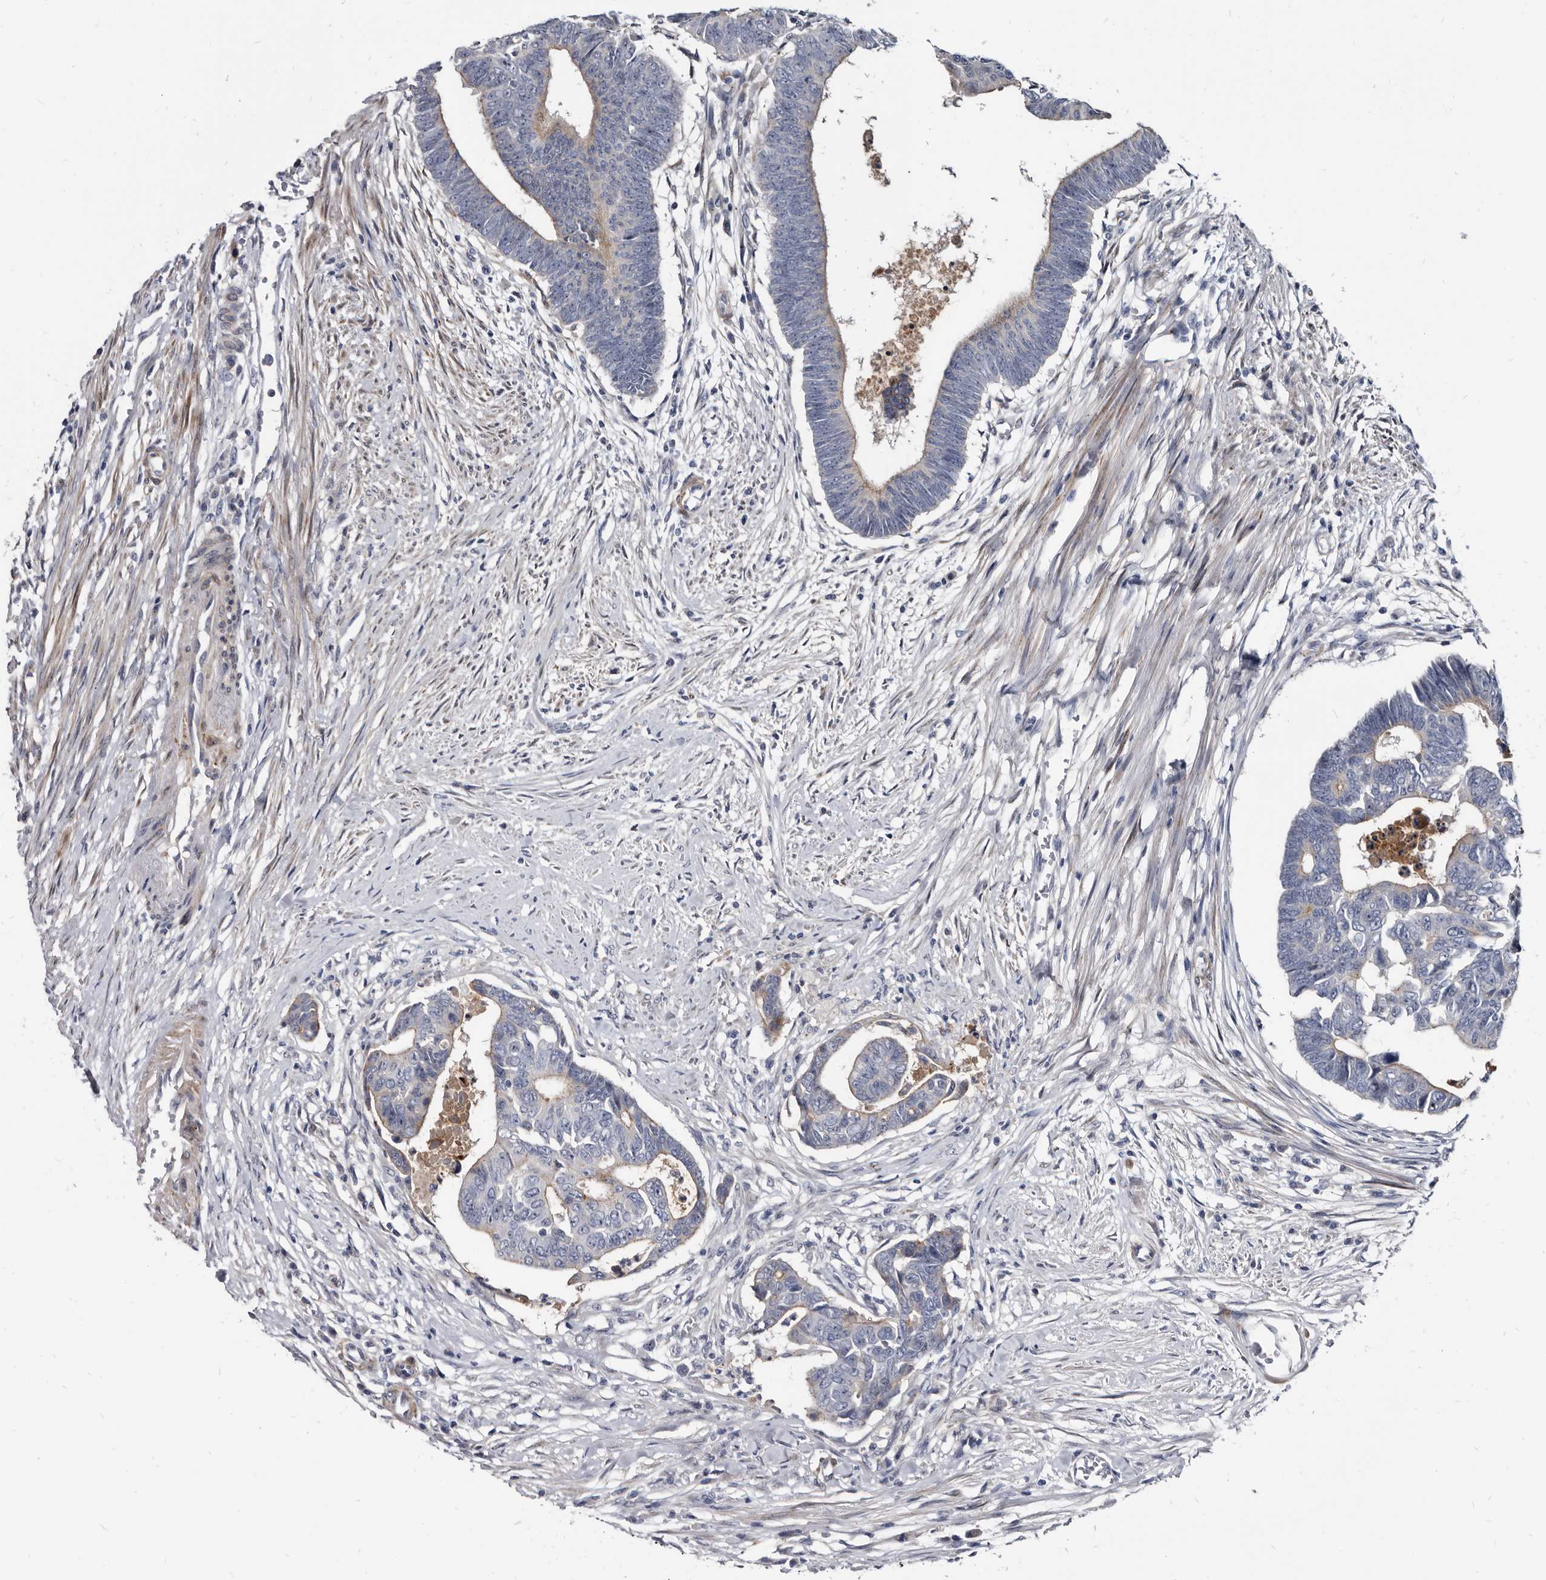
{"staining": {"intensity": "negative", "quantity": "none", "location": "none"}, "tissue": "colorectal cancer", "cell_type": "Tumor cells", "image_type": "cancer", "snomed": [{"axis": "morphology", "description": "Adenocarcinoma, NOS"}, {"axis": "topography", "description": "Rectum"}], "caption": "This is an IHC micrograph of human colorectal cancer (adenocarcinoma). There is no staining in tumor cells.", "gene": "PRSS8", "patient": {"sex": "female", "age": 65}}